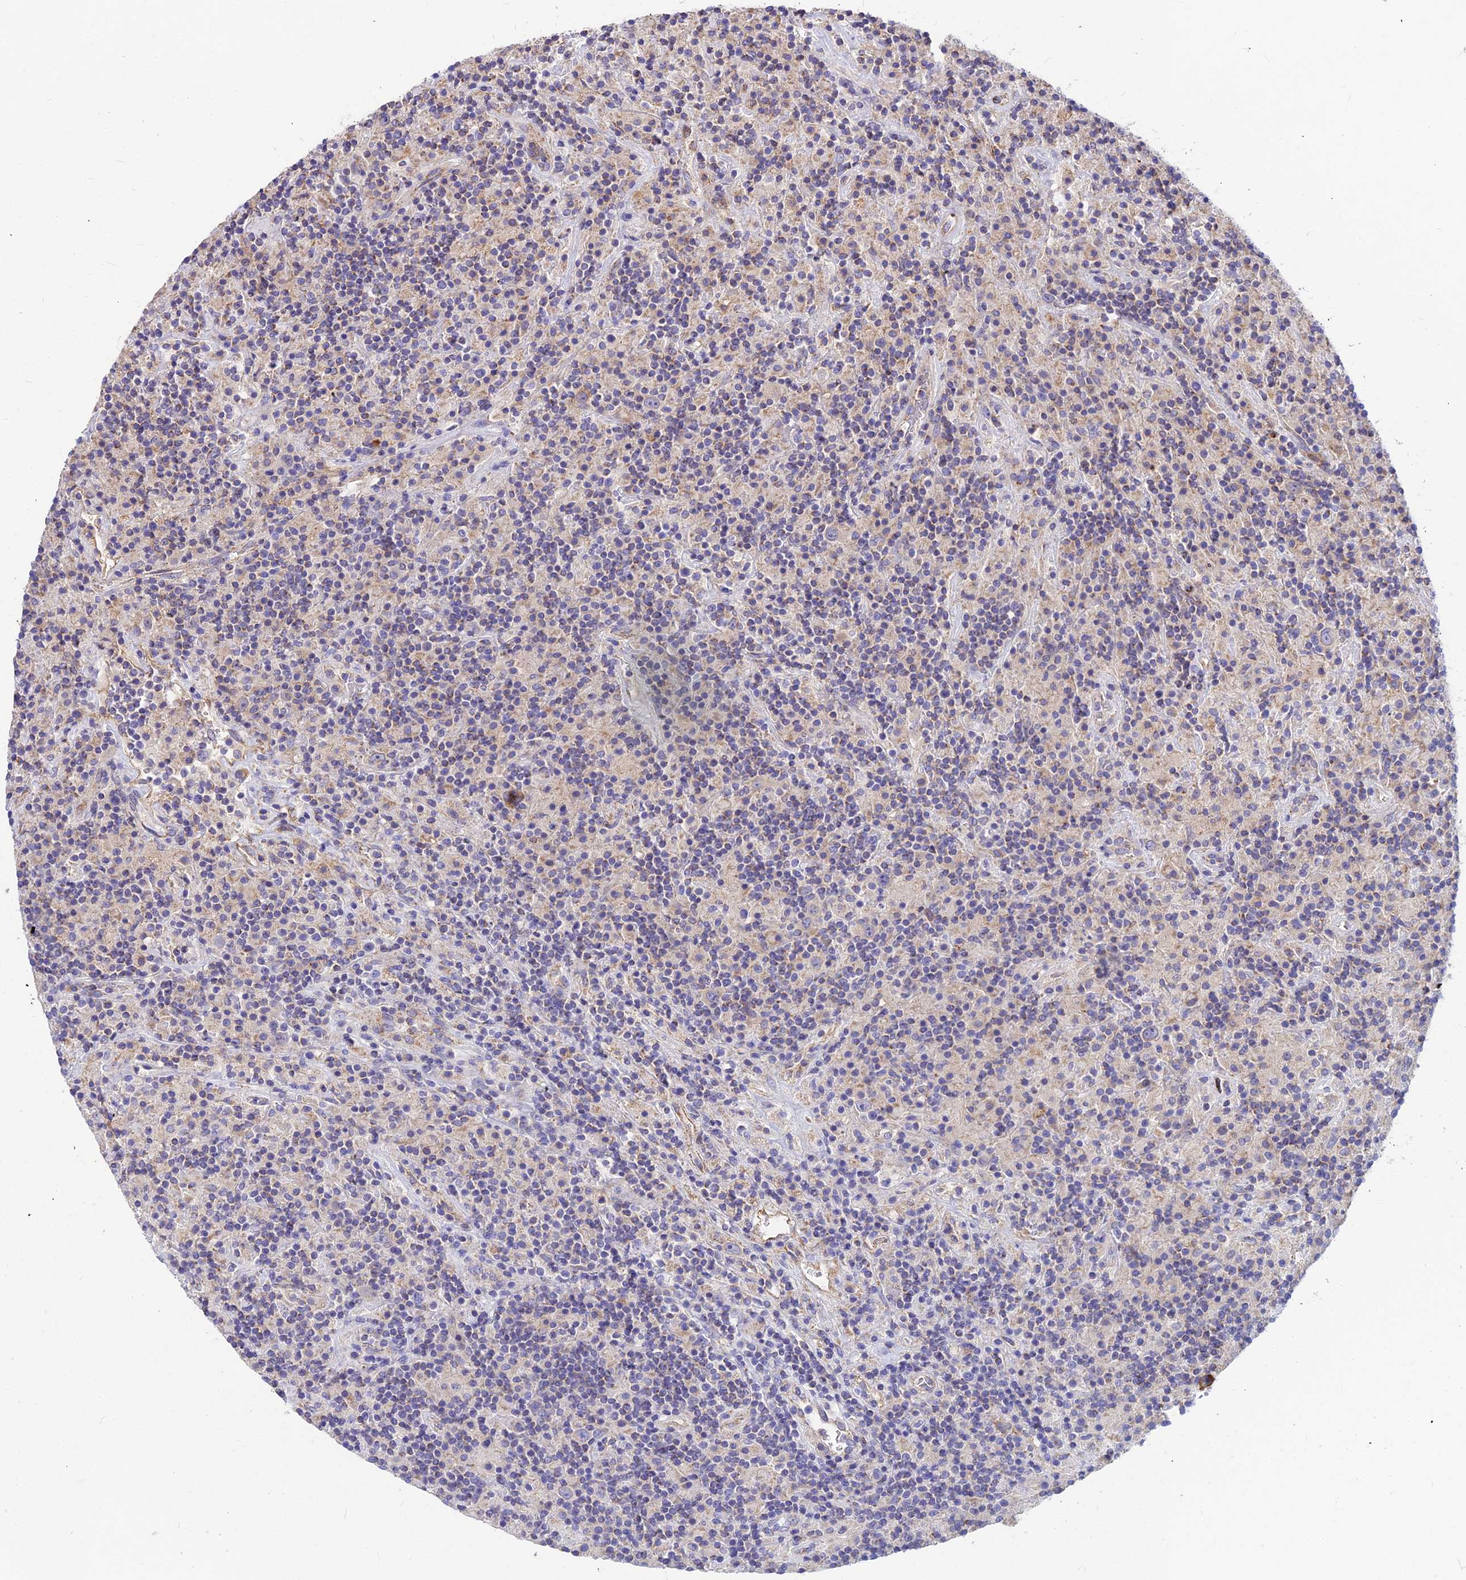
{"staining": {"intensity": "negative", "quantity": "none", "location": "none"}, "tissue": "lymphoma", "cell_type": "Tumor cells", "image_type": "cancer", "snomed": [{"axis": "morphology", "description": "Hodgkin's disease, NOS"}, {"axis": "topography", "description": "Lymph node"}], "caption": "The immunohistochemistry photomicrograph has no significant staining in tumor cells of Hodgkin's disease tissue.", "gene": "ASPHD1", "patient": {"sex": "male", "age": 70}}